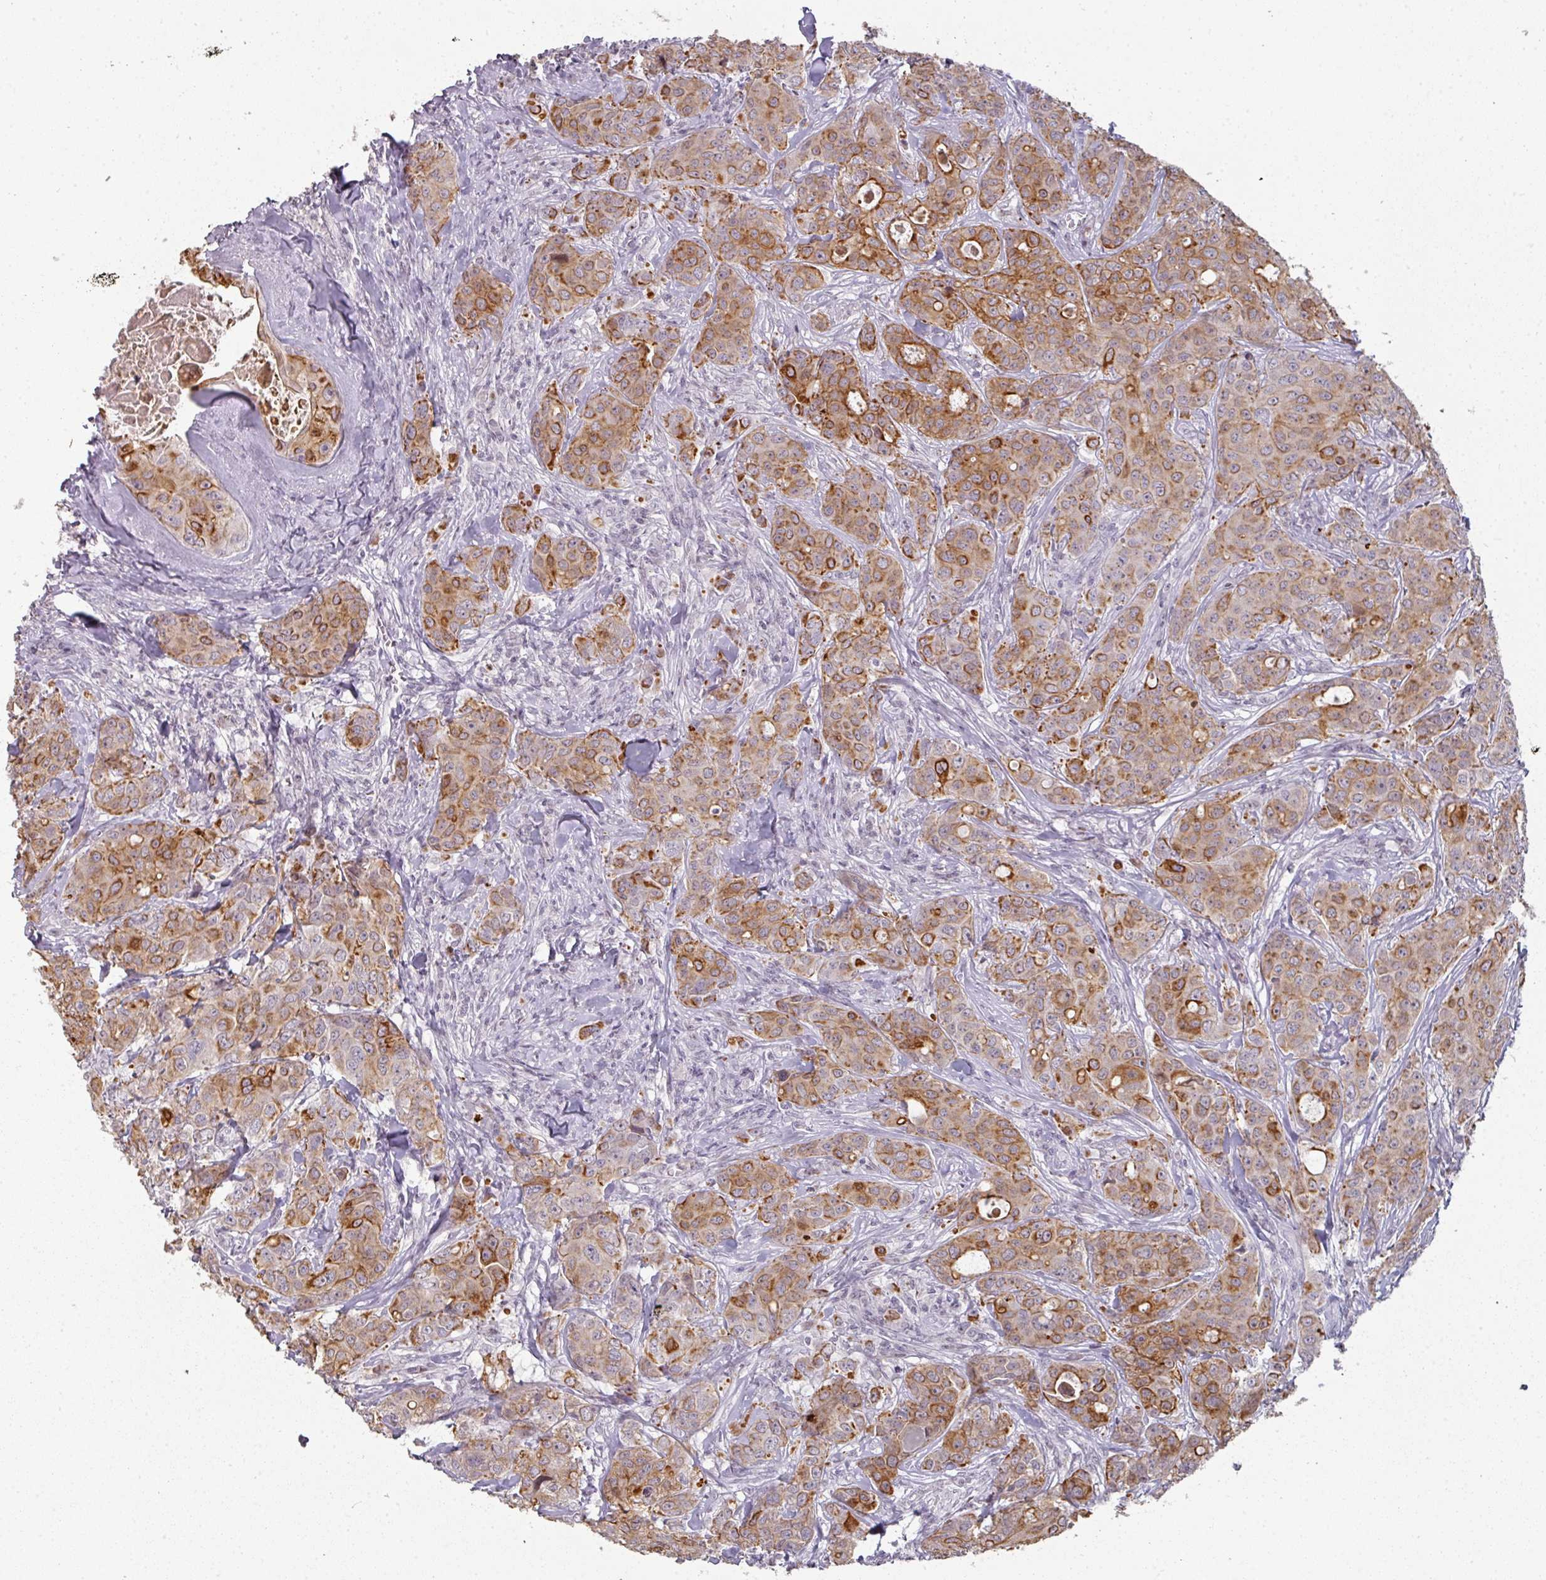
{"staining": {"intensity": "strong", "quantity": "25%-75%", "location": "cytoplasmic/membranous"}, "tissue": "breast cancer", "cell_type": "Tumor cells", "image_type": "cancer", "snomed": [{"axis": "morphology", "description": "Duct carcinoma"}, {"axis": "topography", "description": "Breast"}], "caption": "This photomicrograph shows immunohistochemistry (IHC) staining of human breast cancer, with high strong cytoplasmic/membranous positivity in about 25%-75% of tumor cells.", "gene": "GTF2H3", "patient": {"sex": "female", "age": 43}}